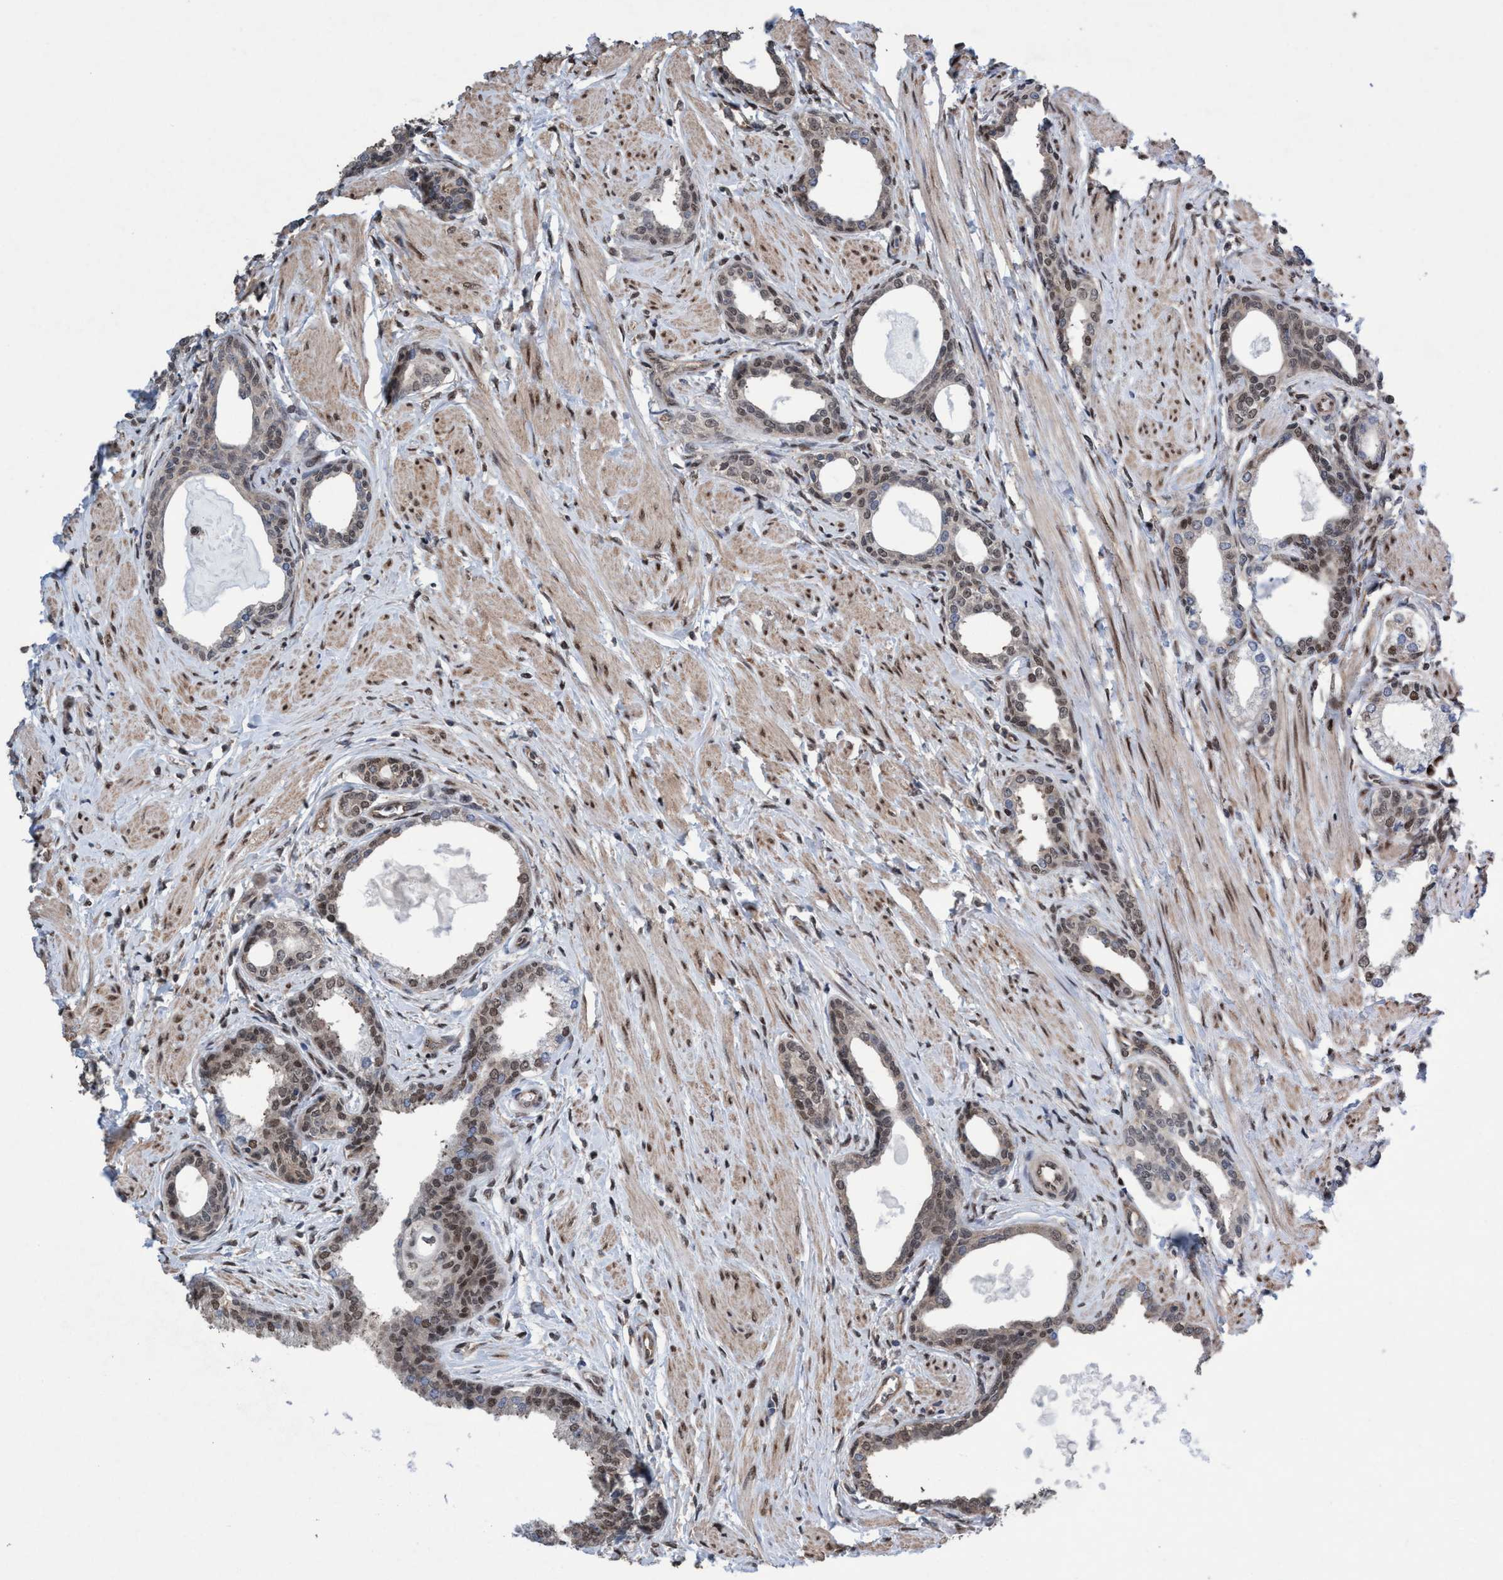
{"staining": {"intensity": "weak", "quantity": ">75%", "location": "cytoplasmic/membranous"}, "tissue": "prostate cancer", "cell_type": "Tumor cells", "image_type": "cancer", "snomed": [{"axis": "morphology", "description": "Adenocarcinoma, High grade"}, {"axis": "topography", "description": "Prostate"}], "caption": "This micrograph demonstrates immunohistochemistry (IHC) staining of human high-grade adenocarcinoma (prostate), with low weak cytoplasmic/membranous expression in approximately >75% of tumor cells.", "gene": "METAP2", "patient": {"sex": "male", "age": 52}}